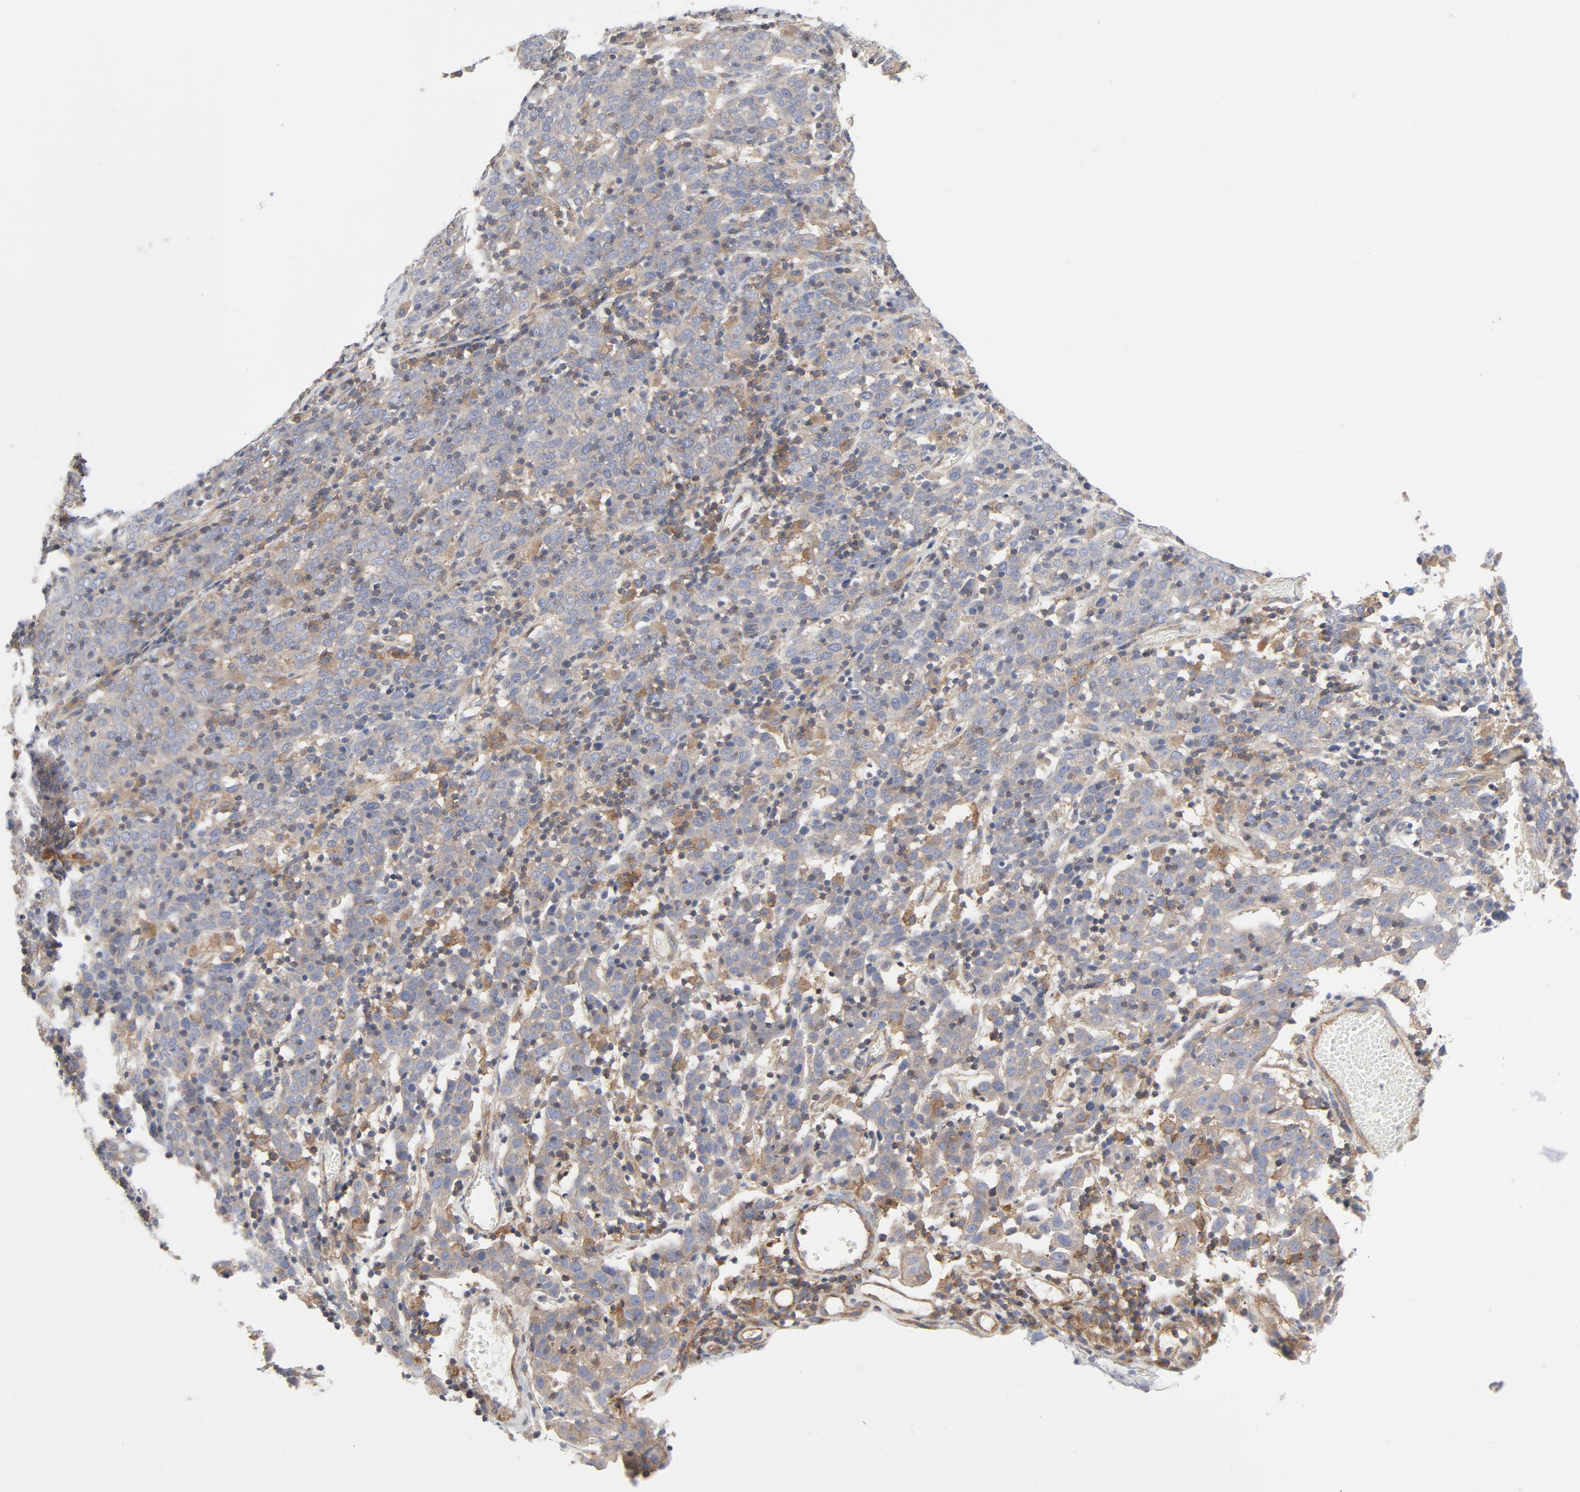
{"staining": {"intensity": "weak", "quantity": "25%-75%", "location": "cytoplasmic/membranous"}, "tissue": "cervical cancer", "cell_type": "Tumor cells", "image_type": "cancer", "snomed": [{"axis": "morphology", "description": "Normal tissue, NOS"}, {"axis": "morphology", "description": "Squamous cell carcinoma, NOS"}, {"axis": "topography", "description": "Cervix"}], "caption": "Protein expression analysis of human cervical cancer reveals weak cytoplasmic/membranous expression in about 25%-75% of tumor cells. Ihc stains the protein in brown and the nuclei are stained blue.", "gene": "RABEP1", "patient": {"sex": "female", "age": 67}}